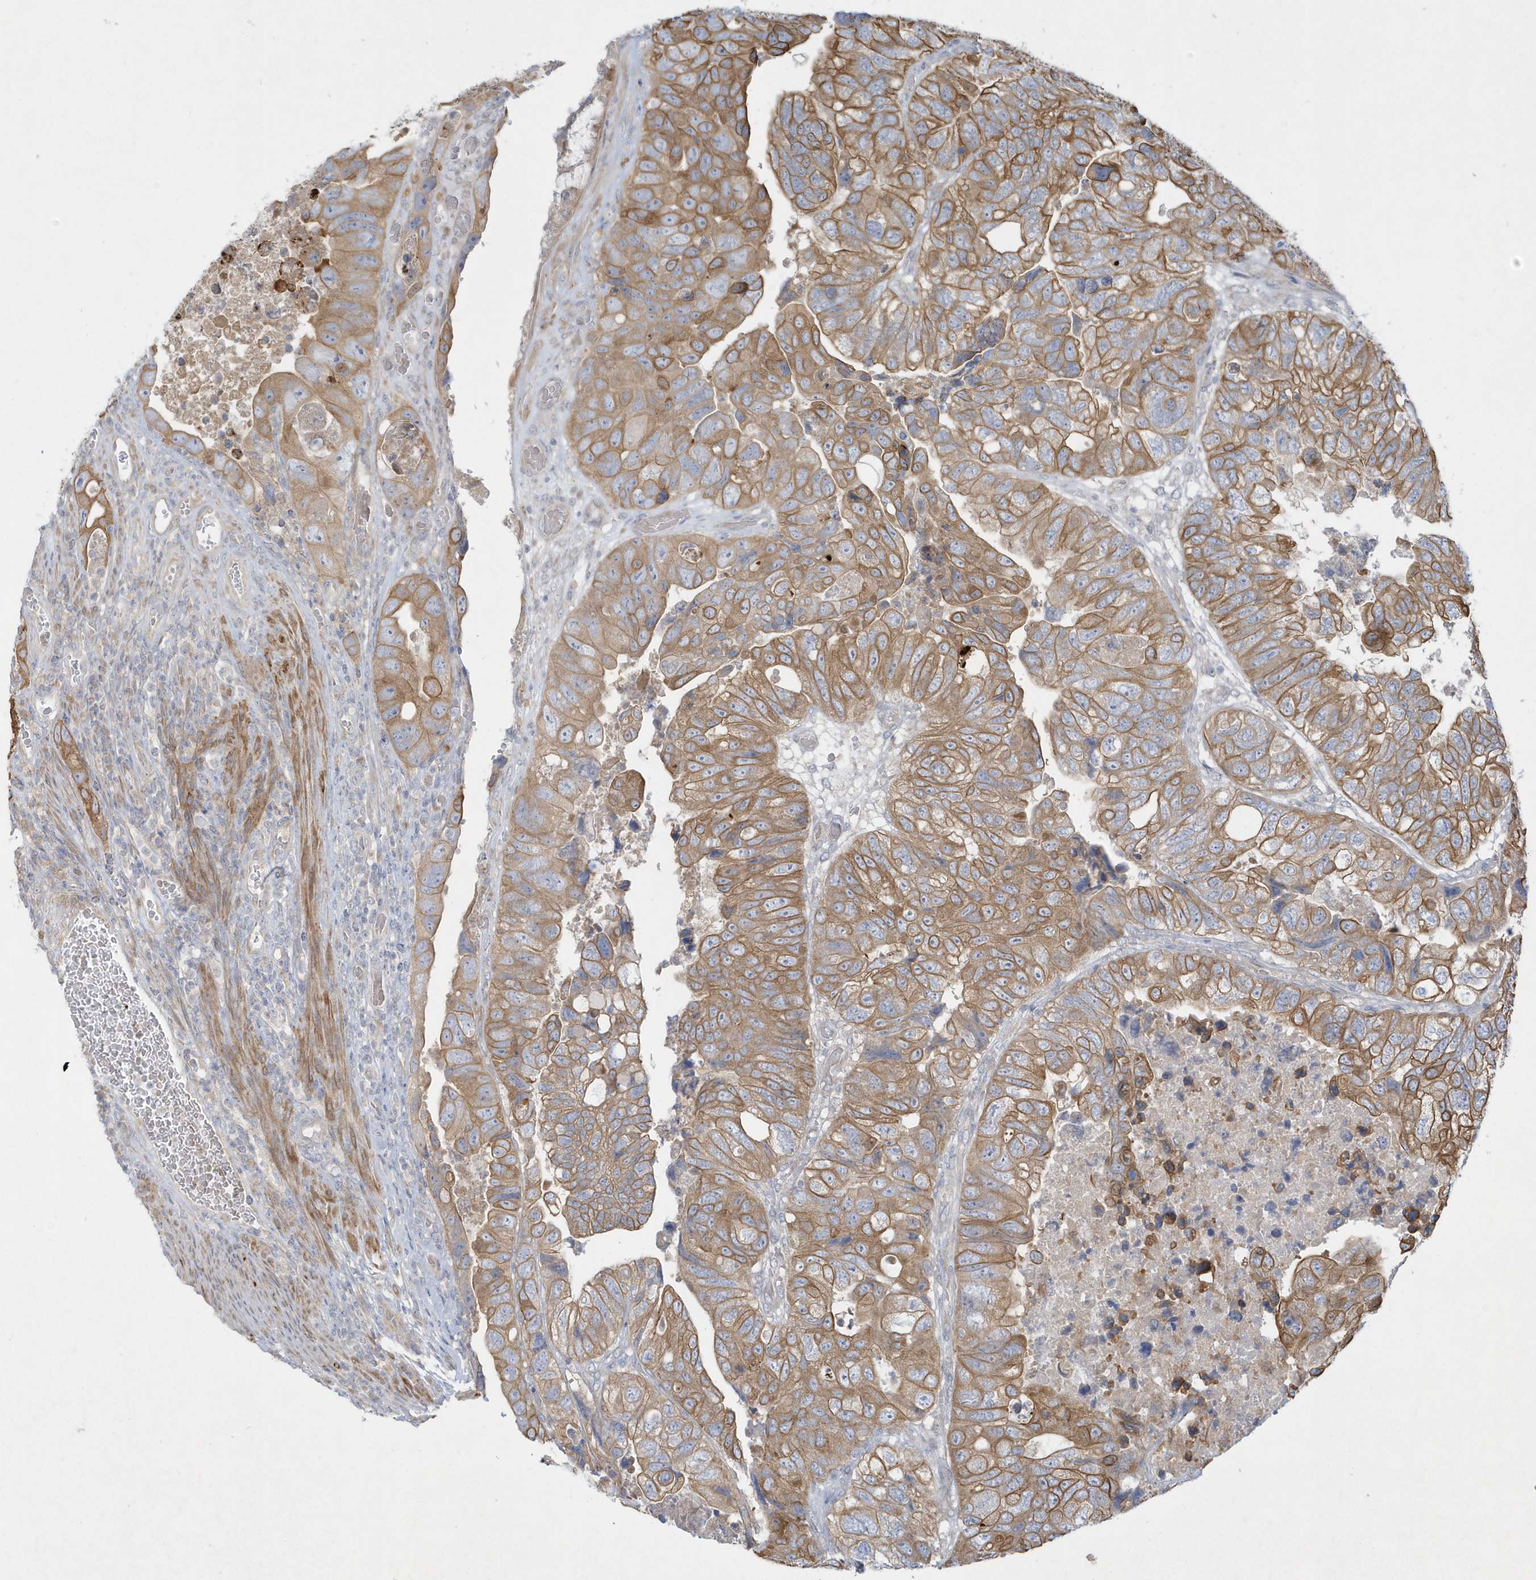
{"staining": {"intensity": "moderate", "quantity": ">75%", "location": "cytoplasmic/membranous"}, "tissue": "colorectal cancer", "cell_type": "Tumor cells", "image_type": "cancer", "snomed": [{"axis": "morphology", "description": "Adenocarcinoma, NOS"}, {"axis": "topography", "description": "Rectum"}], "caption": "This histopathology image shows immunohistochemistry (IHC) staining of colorectal cancer (adenocarcinoma), with medium moderate cytoplasmic/membranous expression in about >75% of tumor cells.", "gene": "LARS1", "patient": {"sex": "male", "age": 63}}